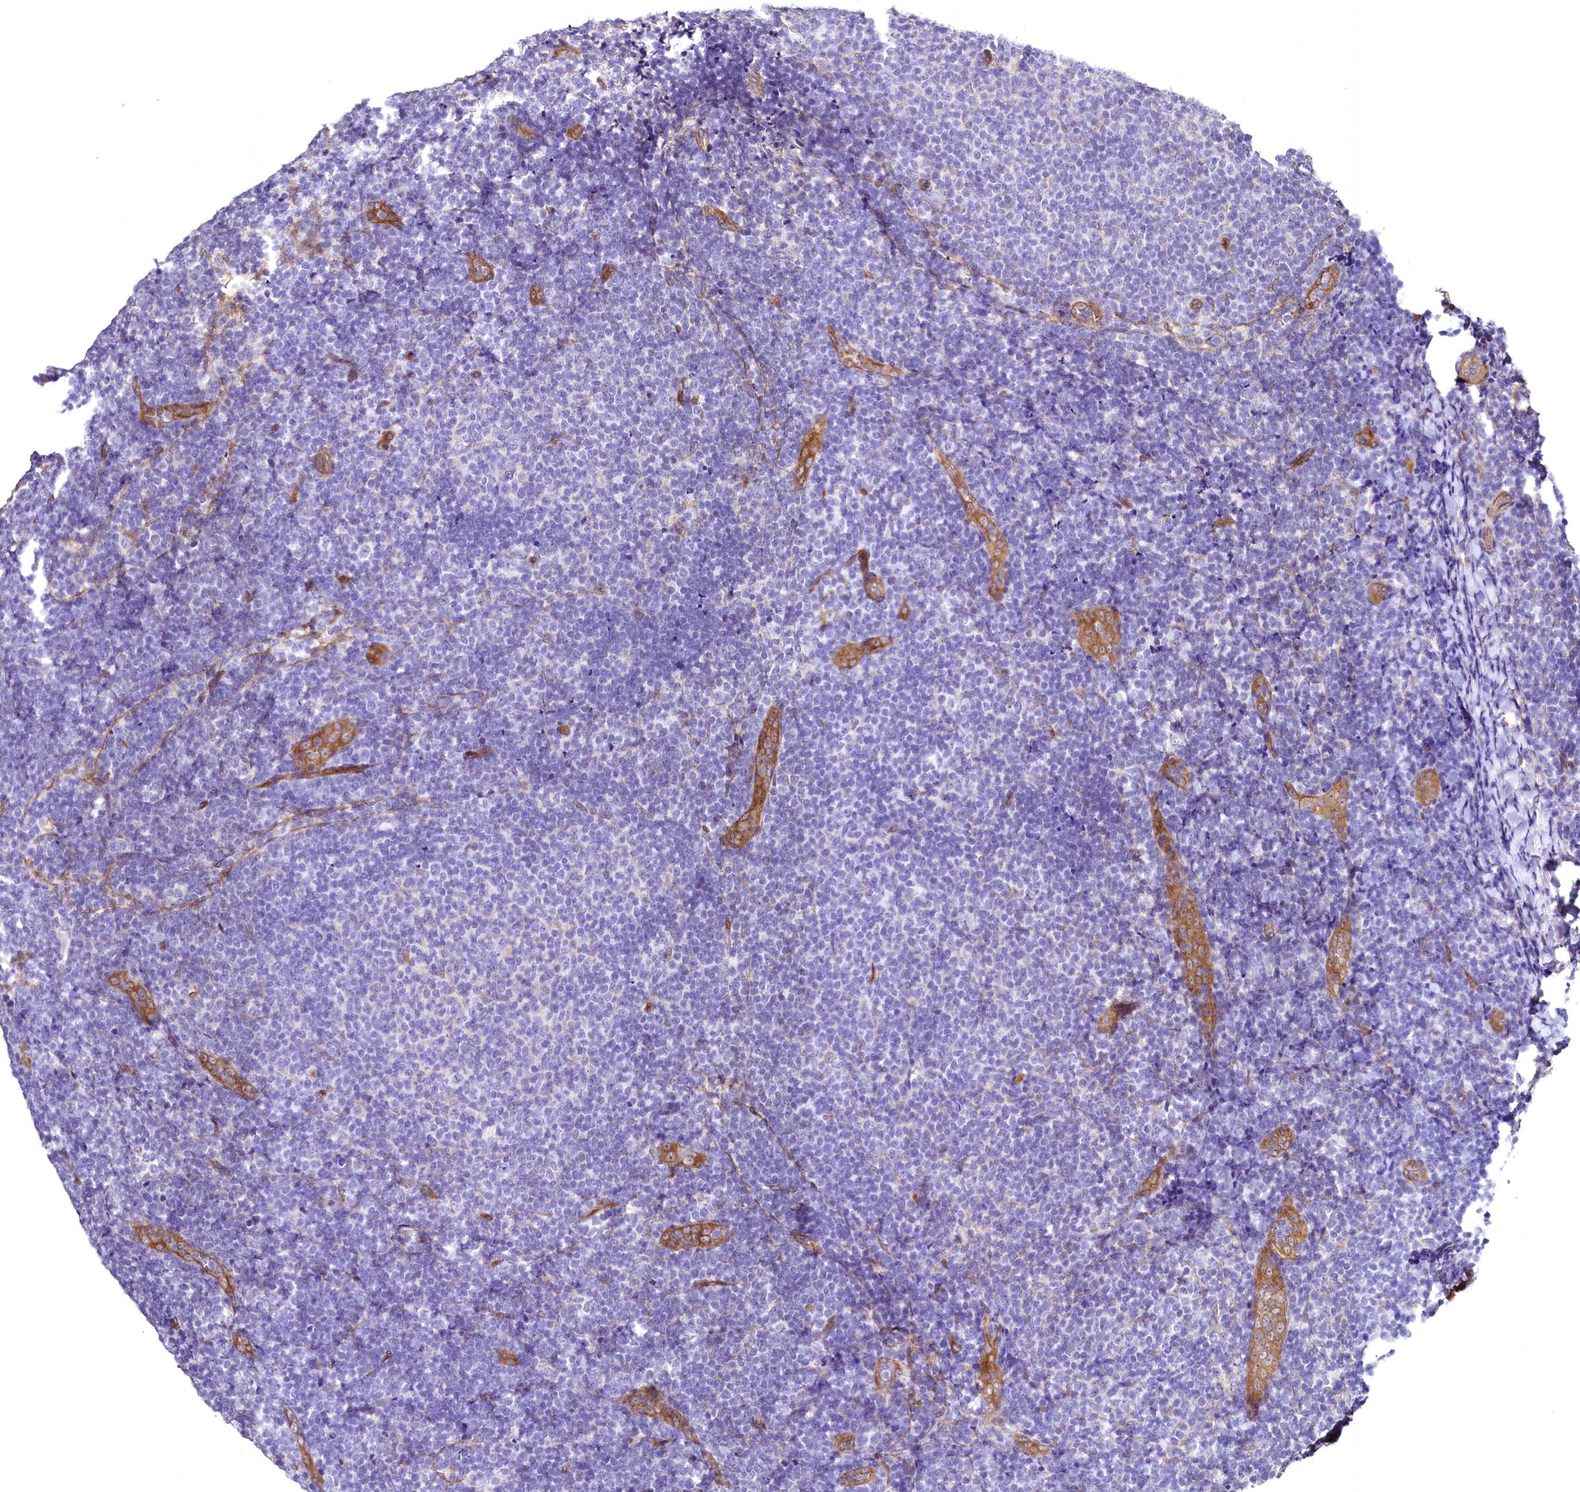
{"staining": {"intensity": "negative", "quantity": "none", "location": "none"}, "tissue": "lymphoma", "cell_type": "Tumor cells", "image_type": "cancer", "snomed": [{"axis": "morphology", "description": "Malignant lymphoma, non-Hodgkin's type, Low grade"}, {"axis": "topography", "description": "Lymph node"}], "caption": "This is an IHC photomicrograph of lymphoma. There is no expression in tumor cells.", "gene": "STXBP1", "patient": {"sex": "male", "age": 66}}